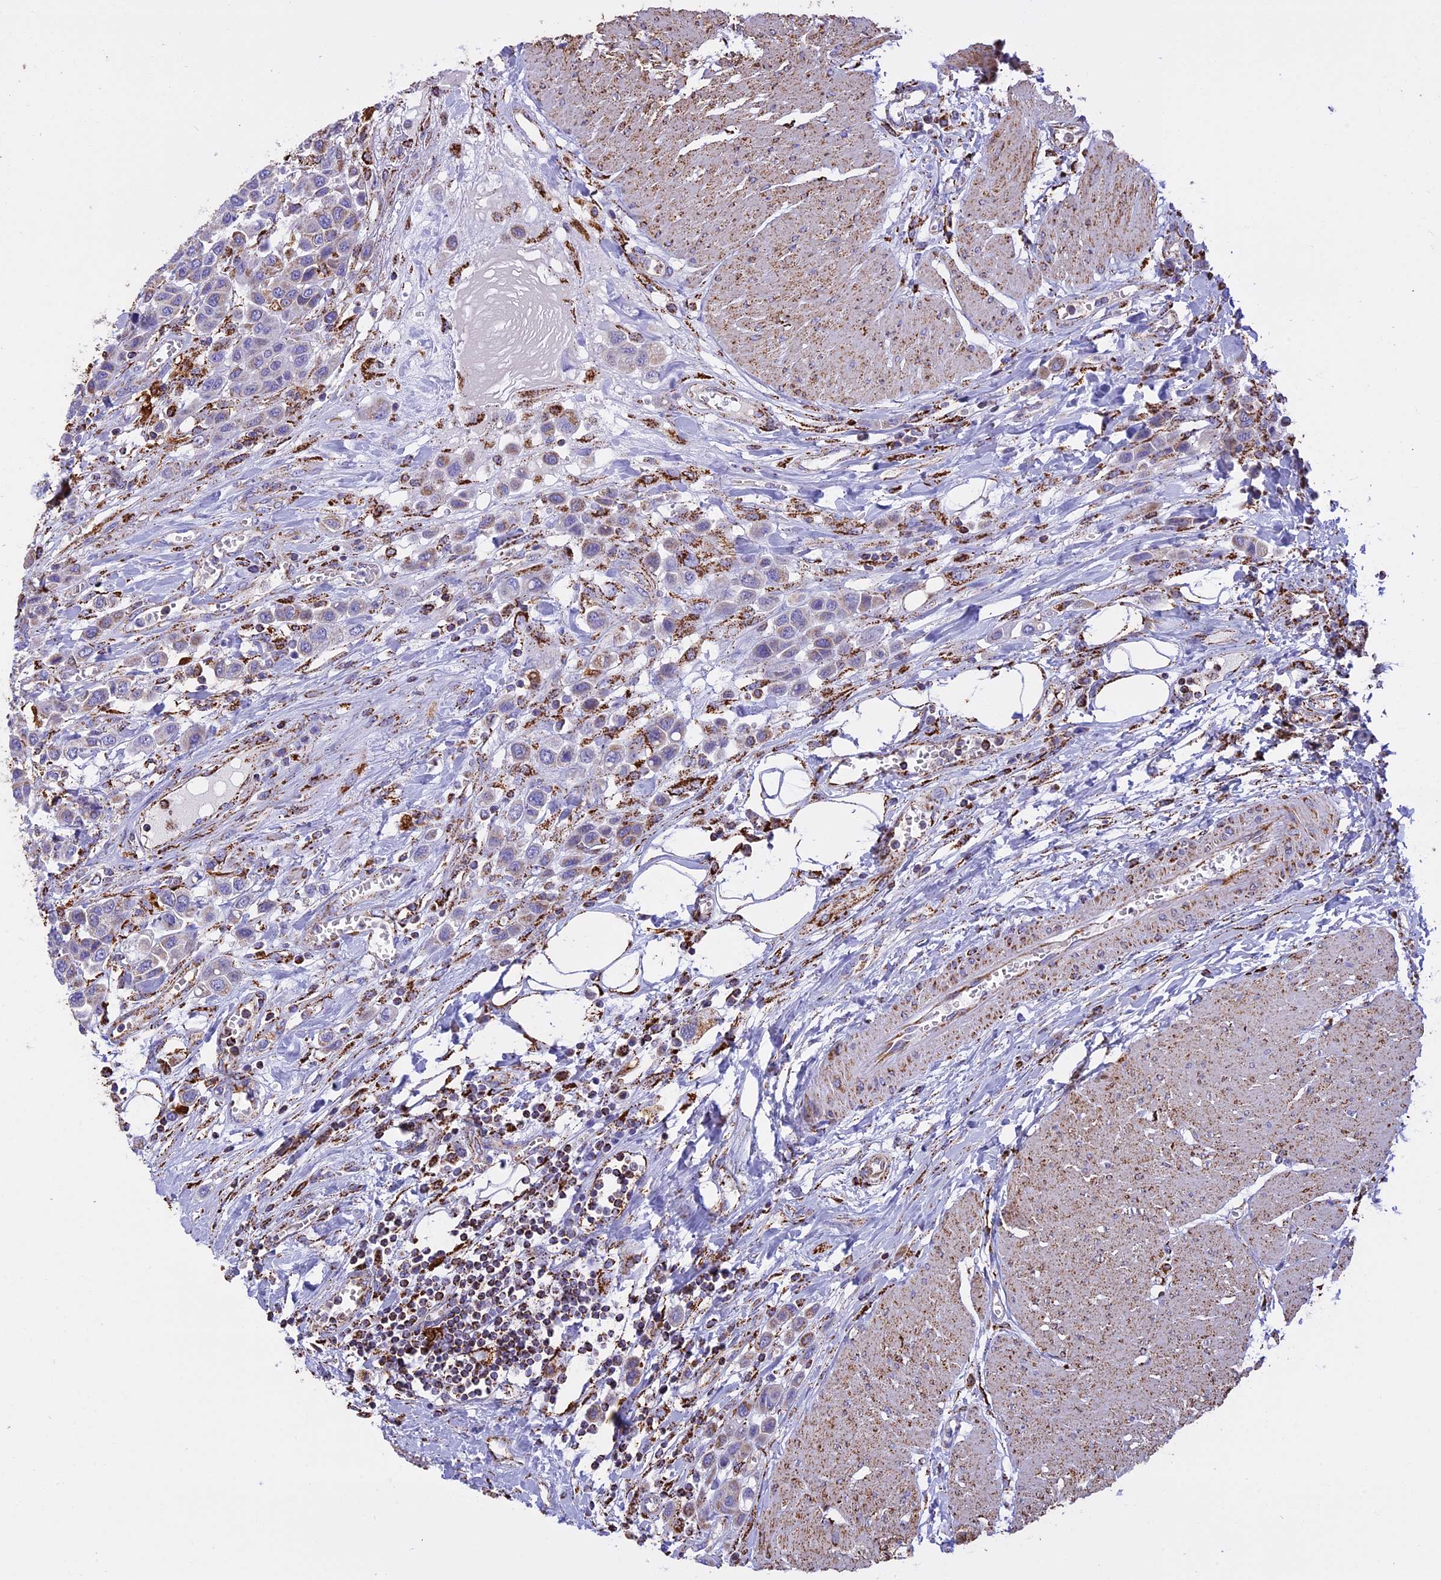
{"staining": {"intensity": "moderate", "quantity": "<25%", "location": "cytoplasmic/membranous"}, "tissue": "urothelial cancer", "cell_type": "Tumor cells", "image_type": "cancer", "snomed": [{"axis": "morphology", "description": "Urothelial carcinoma, High grade"}, {"axis": "topography", "description": "Urinary bladder"}], "caption": "Immunohistochemistry micrograph of neoplastic tissue: urothelial carcinoma (high-grade) stained using immunohistochemistry exhibits low levels of moderate protein expression localized specifically in the cytoplasmic/membranous of tumor cells, appearing as a cytoplasmic/membranous brown color.", "gene": "KCNG1", "patient": {"sex": "male", "age": 50}}